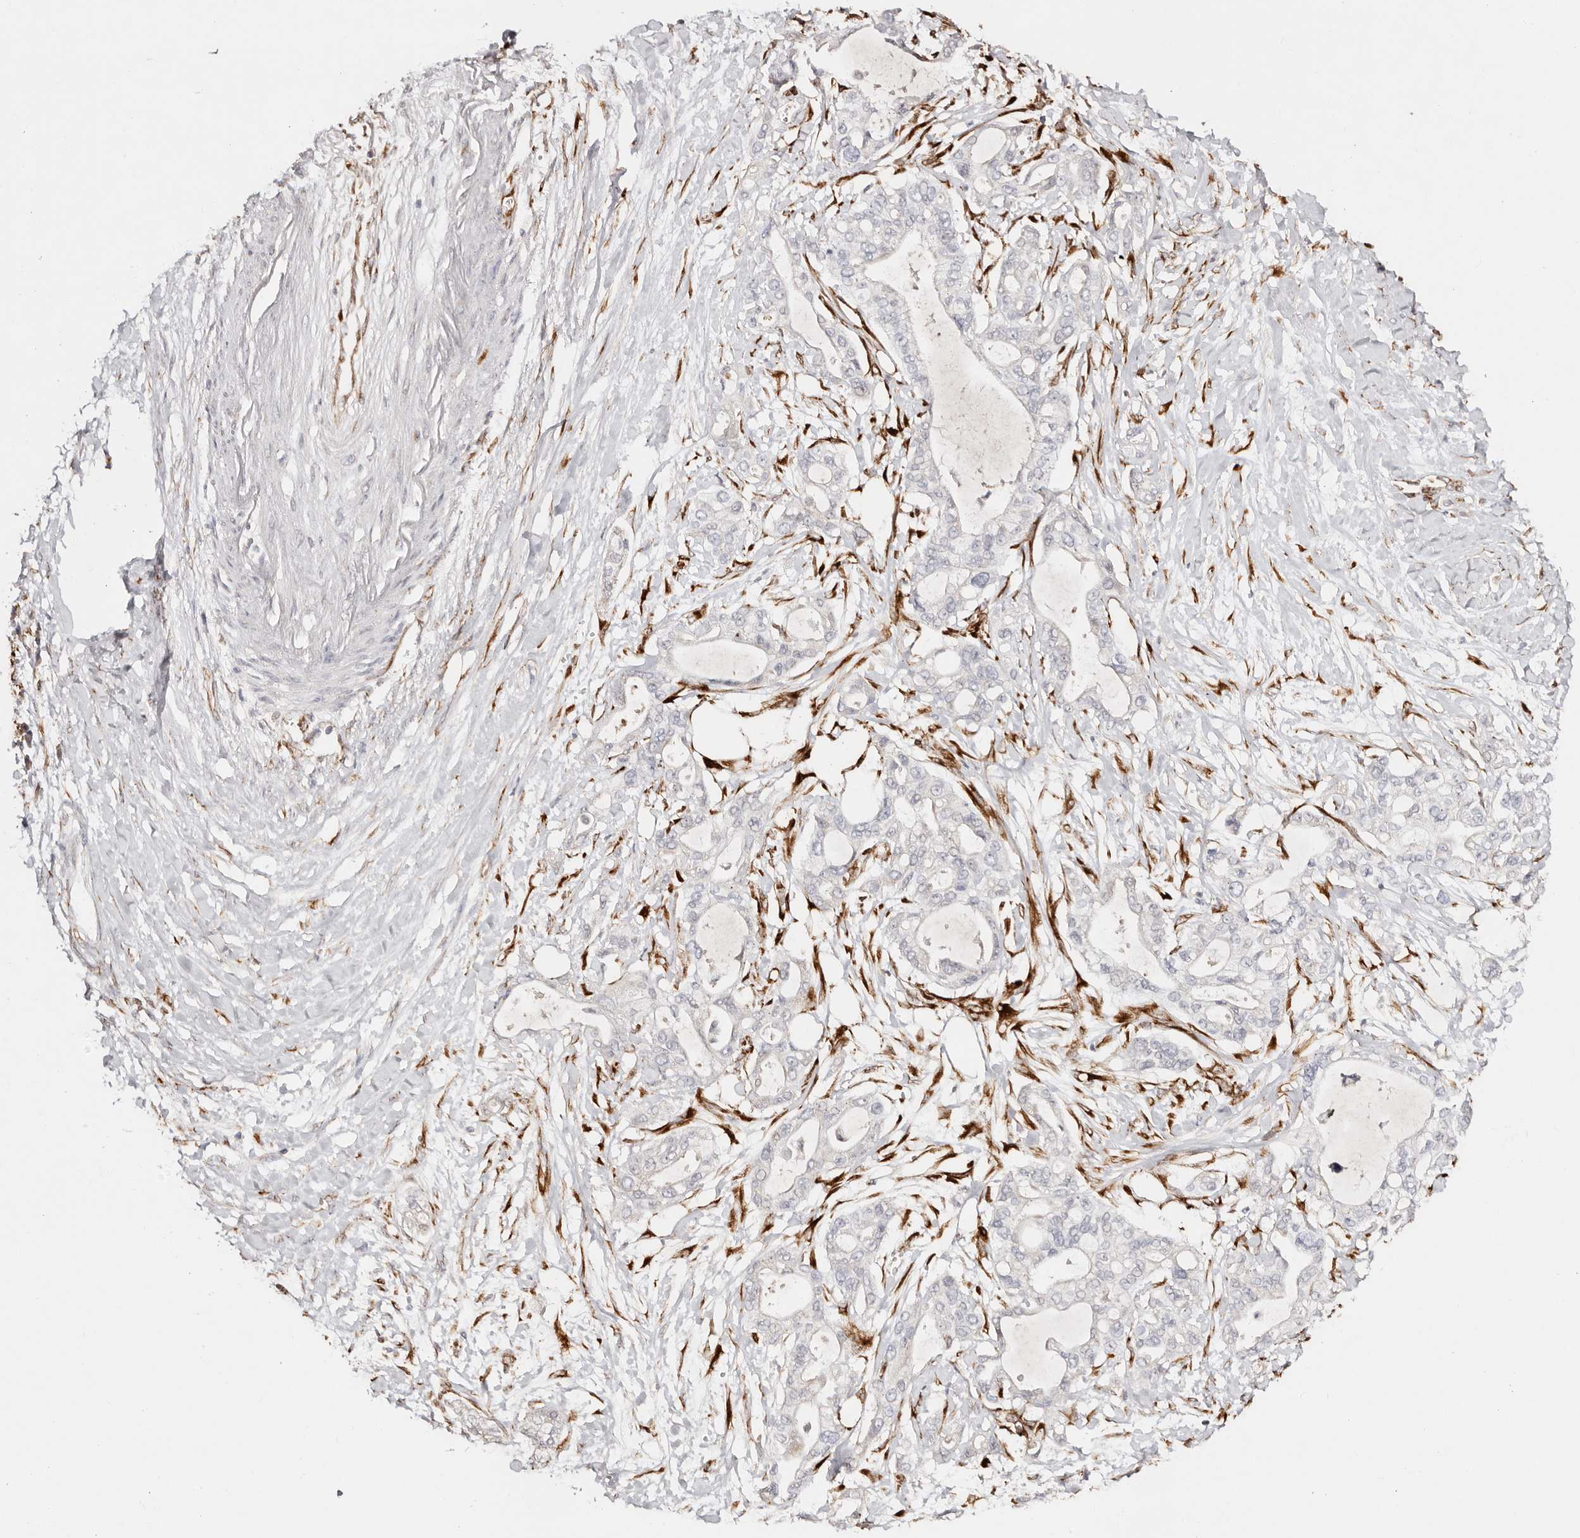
{"staining": {"intensity": "negative", "quantity": "none", "location": "none"}, "tissue": "pancreatic cancer", "cell_type": "Tumor cells", "image_type": "cancer", "snomed": [{"axis": "morphology", "description": "Adenocarcinoma, NOS"}, {"axis": "topography", "description": "Pancreas"}], "caption": "This is an immunohistochemistry histopathology image of human adenocarcinoma (pancreatic). There is no positivity in tumor cells.", "gene": "SERPINH1", "patient": {"sex": "male", "age": 68}}